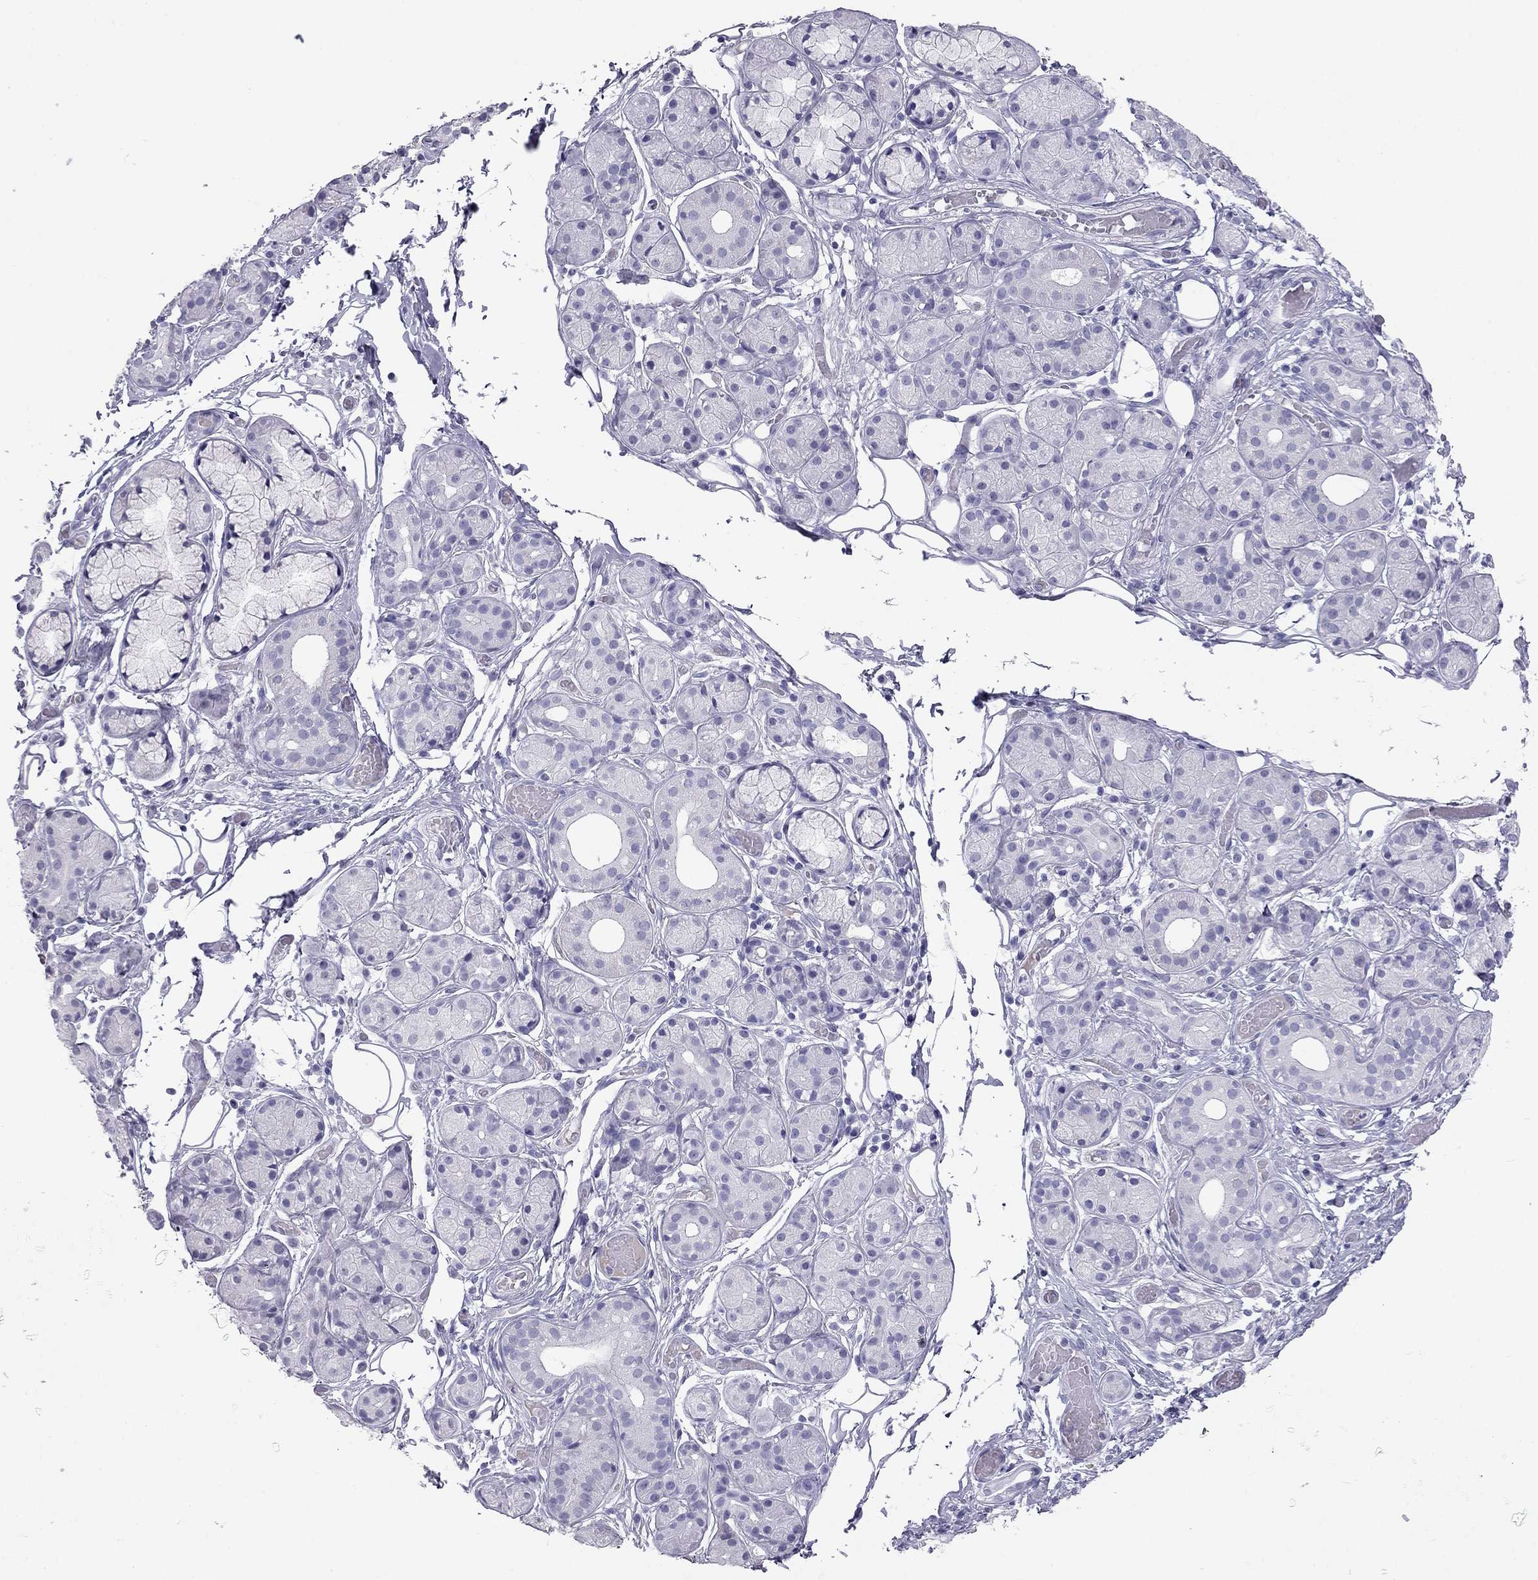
{"staining": {"intensity": "negative", "quantity": "none", "location": "none"}, "tissue": "salivary gland", "cell_type": "Glandular cells", "image_type": "normal", "snomed": [{"axis": "morphology", "description": "Normal tissue, NOS"}, {"axis": "topography", "description": "Salivary gland"}, {"axis": "topography", "description": "Peripheral nerve tissue"}], "caption": "DAB (3,3'-diaminobenzidine) immunohistochemical staining of benign human salivary gland demonstrates no significant staining in glandular cells.", "gene": "KLRG1", "patient": {"sex": "male", "age": 71}}